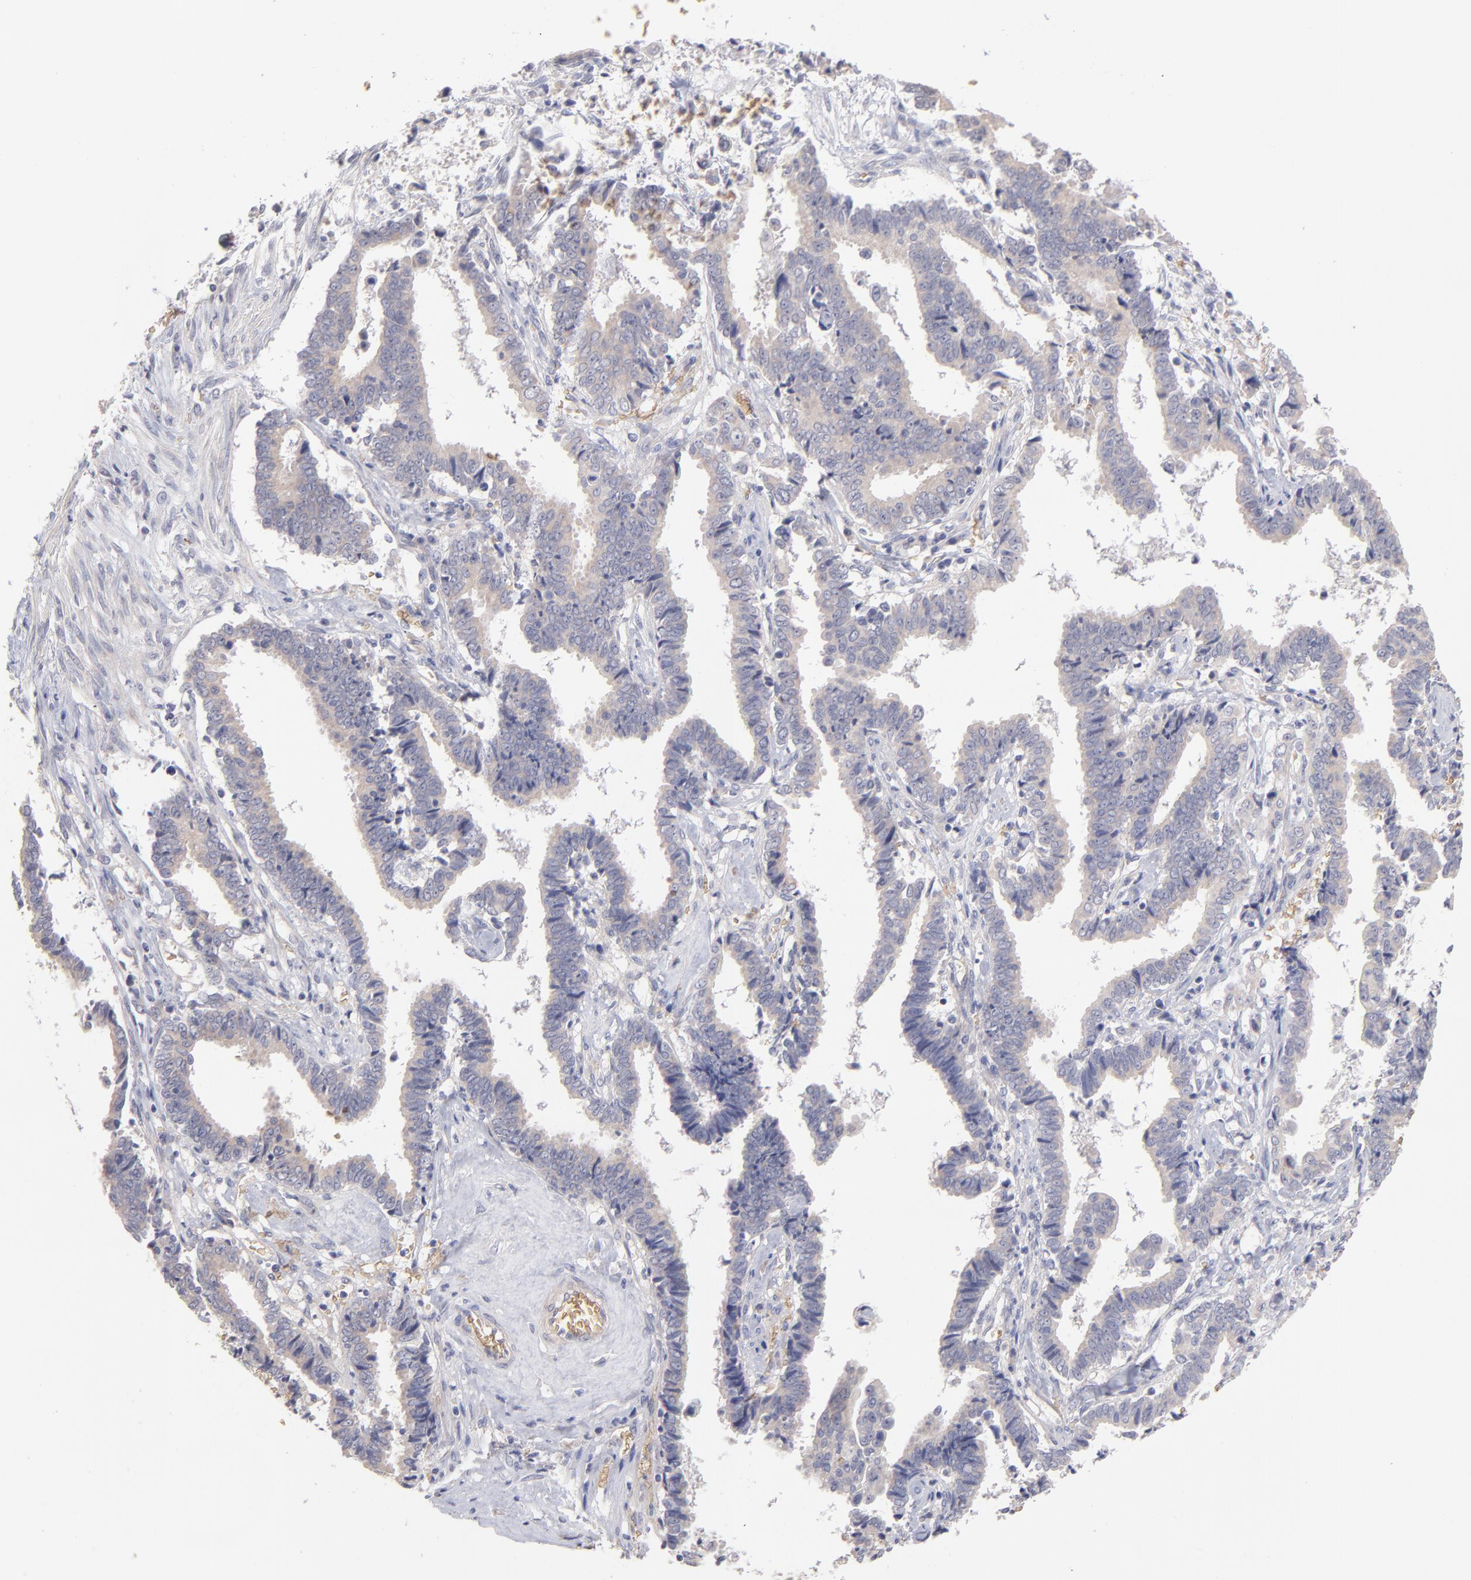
{"staining": {"intensity": "weak", "quantity": ">75%", "location": "cytoplasmic/membranous"}, "tissue": "liver cancer", "cell_type": "Tumor cells", "image_type": "cancer", "snomed": [{"axis": "morphology", "description": "Cholangiocarcinoma"}, {"axis": "topography", "description": "Liver"}], "caption": "A brown stain highlights weak cytoplasmic/membranous positivity of a protein in liver cancer (cholangiocarcinoma) tumor cells.", "gene": "F13B", "patient": {"sex": "male", "age": 57}}